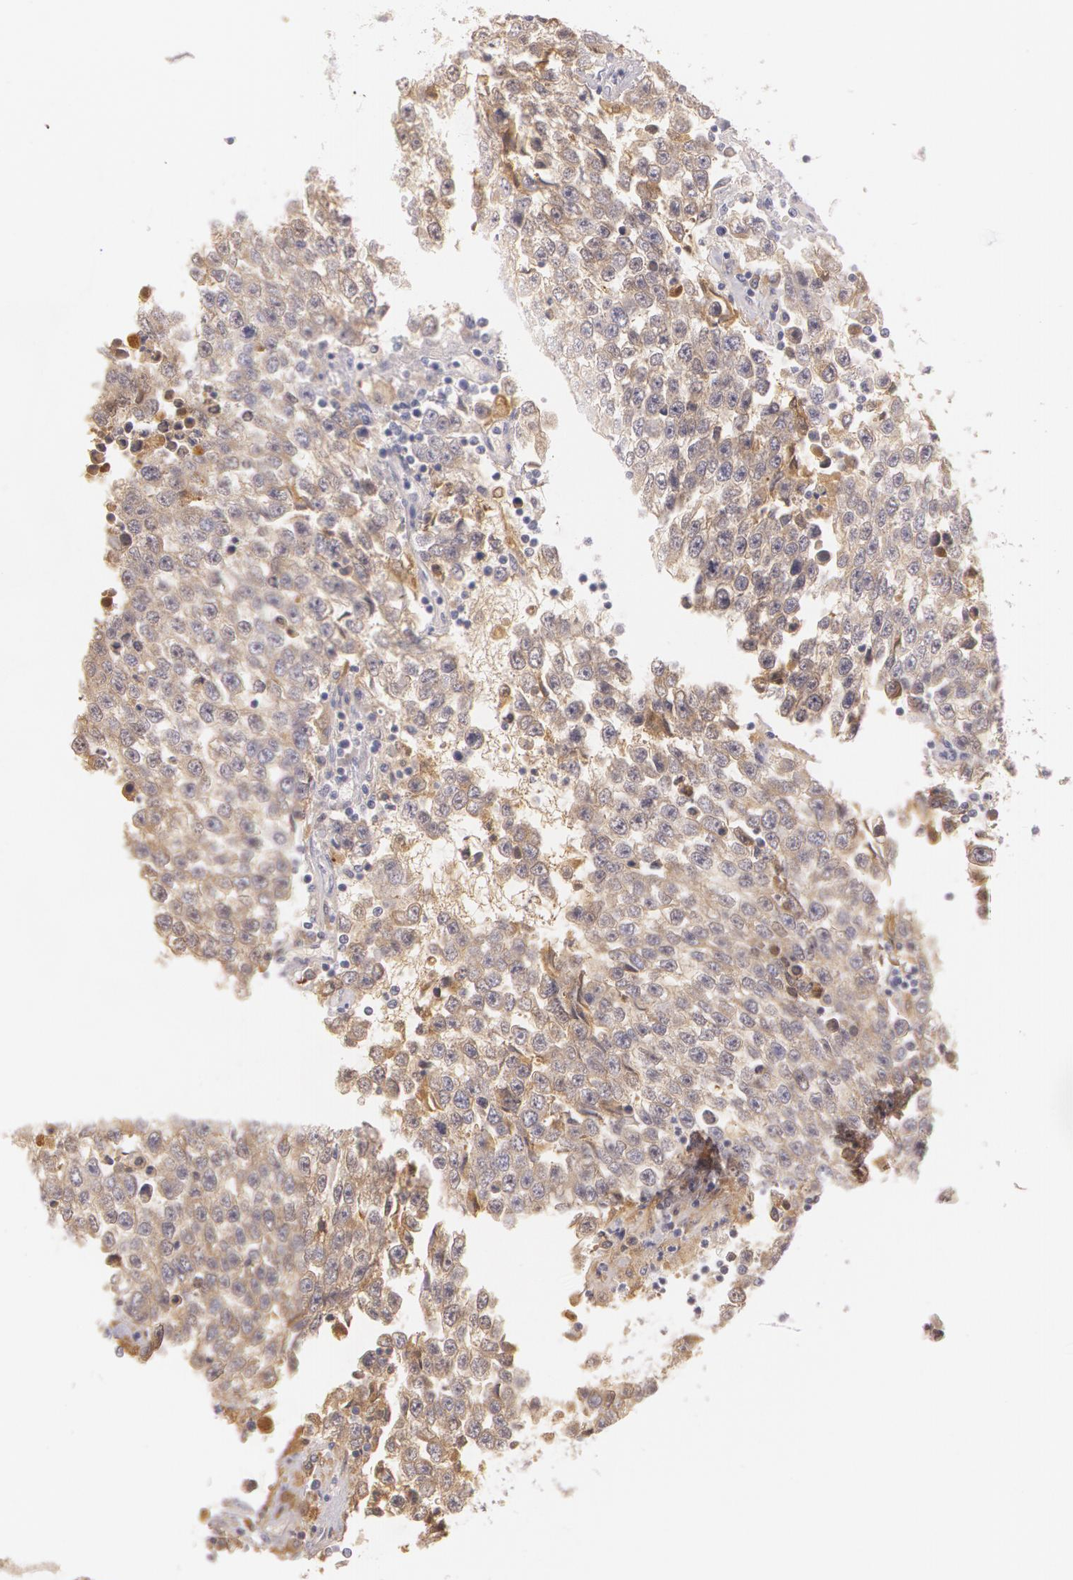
{"staining": {"intensity": "weak", "quantity": "25%-75%", "location": "cytoplasmic/membranous"}, "tissue": "testis cancer", "cell_type": "Tumor cells", "image_type": "cancer", "snomed": [{"axis": "morphology", "description": "Seminoma, NOS"}, {"axis": "topography", "description": "Testis"}], "caption": "Immunohistochemistry (IHC) (DAB) staining of testis cancer (seminoma) demonstrates weak cytoplasmic/membranous protein expression in about 25%-75% of tumor cells.", "gene": "LBP", "patient": {"sex": "male", "age": 36}}